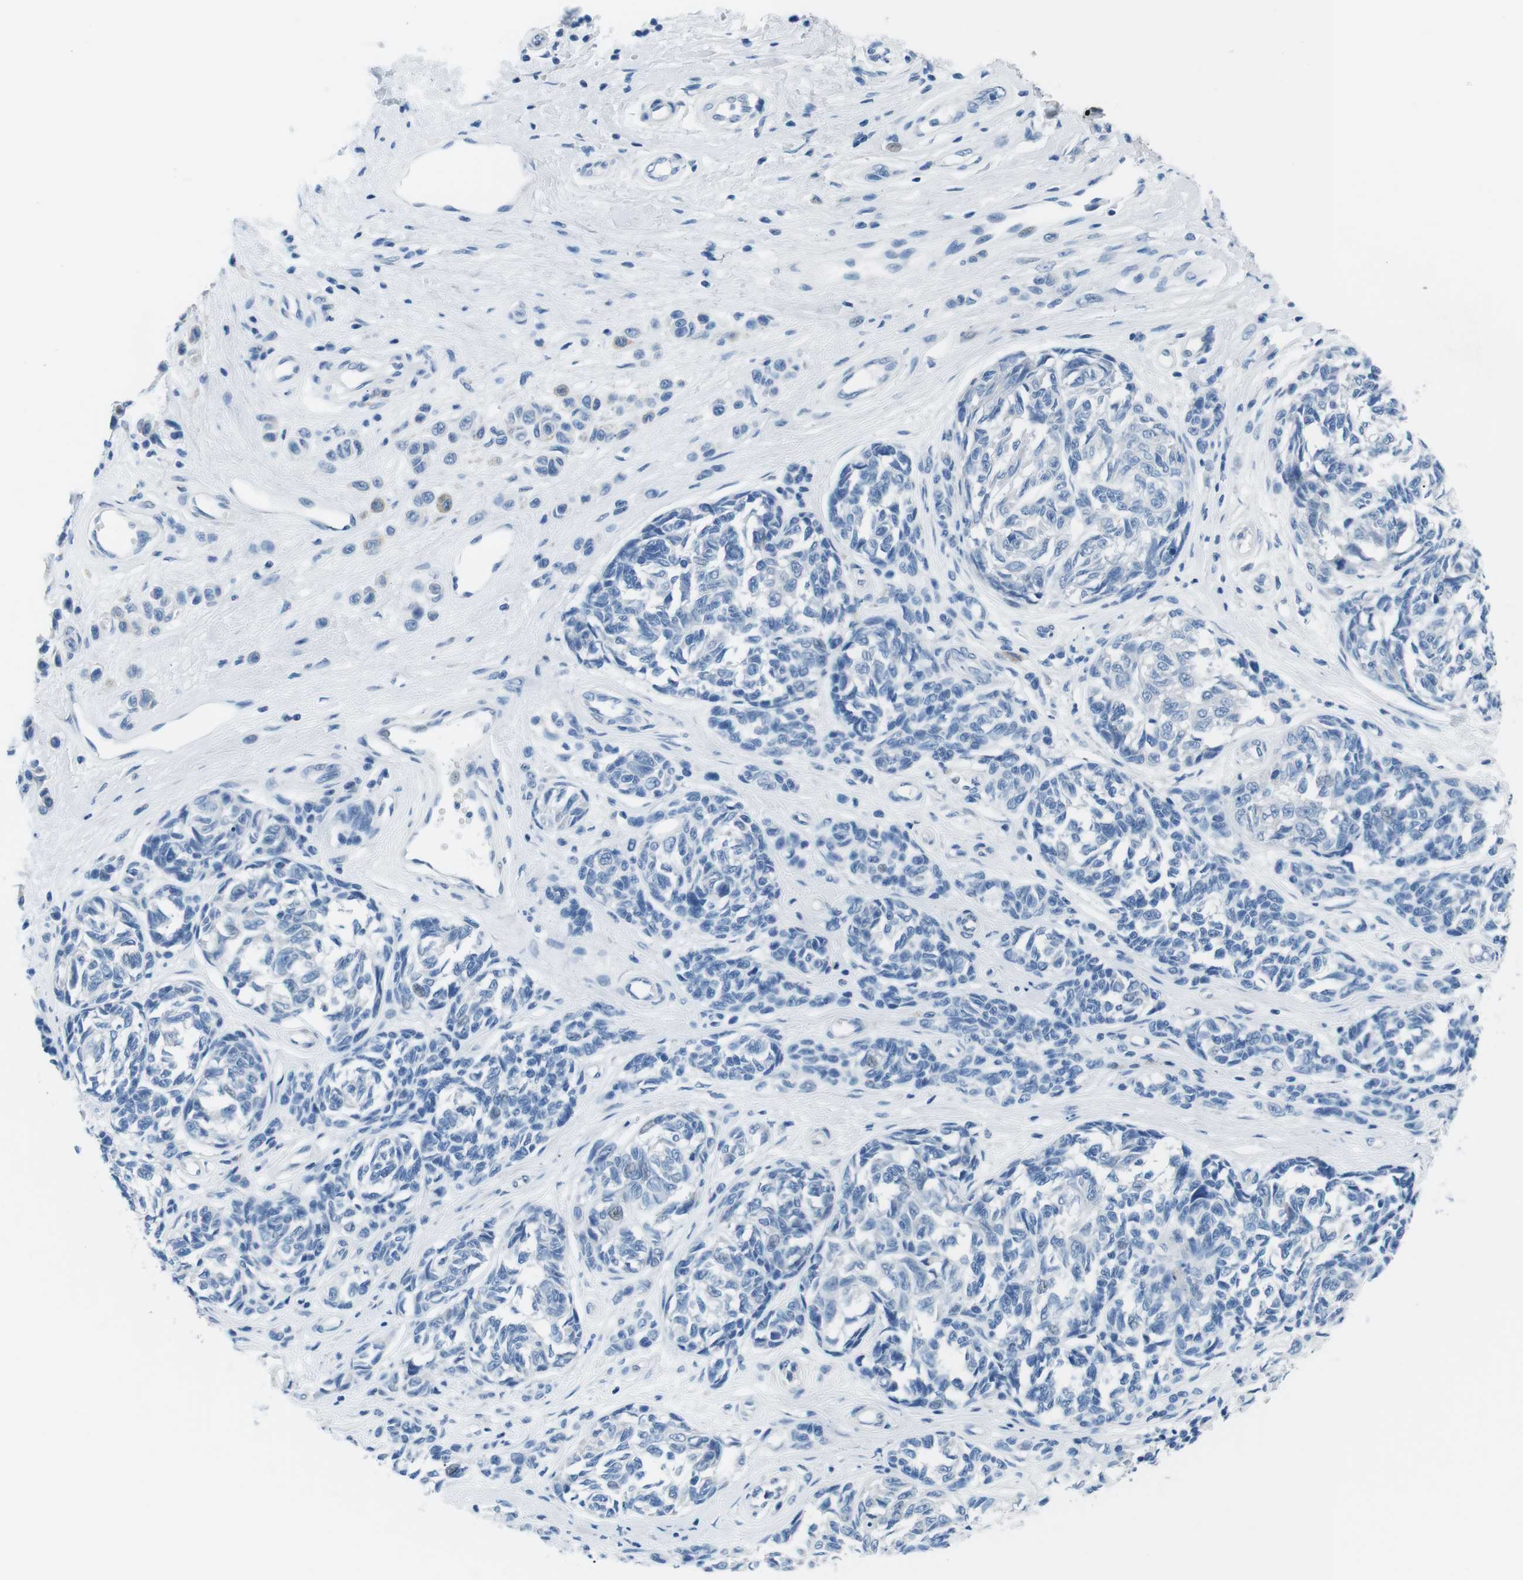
{"staining": {"intensity": "negative", "quantity": "none", "location": "none"}, "tissue": "melanoma", "cell_type": "Tumor cells", "image_type": "cancer", "snomed": [{"axis": "morphology", "description": "Malignant melanoma, NOS"}, {"axis": "topography", "description": "Skin"}], "caption": "This is an immunohistochemistry (IHC) histopathology image of human malignant melanoma. There is no staining in tumor cells.", "gene": "MUC2", "patient": {"sex": "female", "age": 64}}